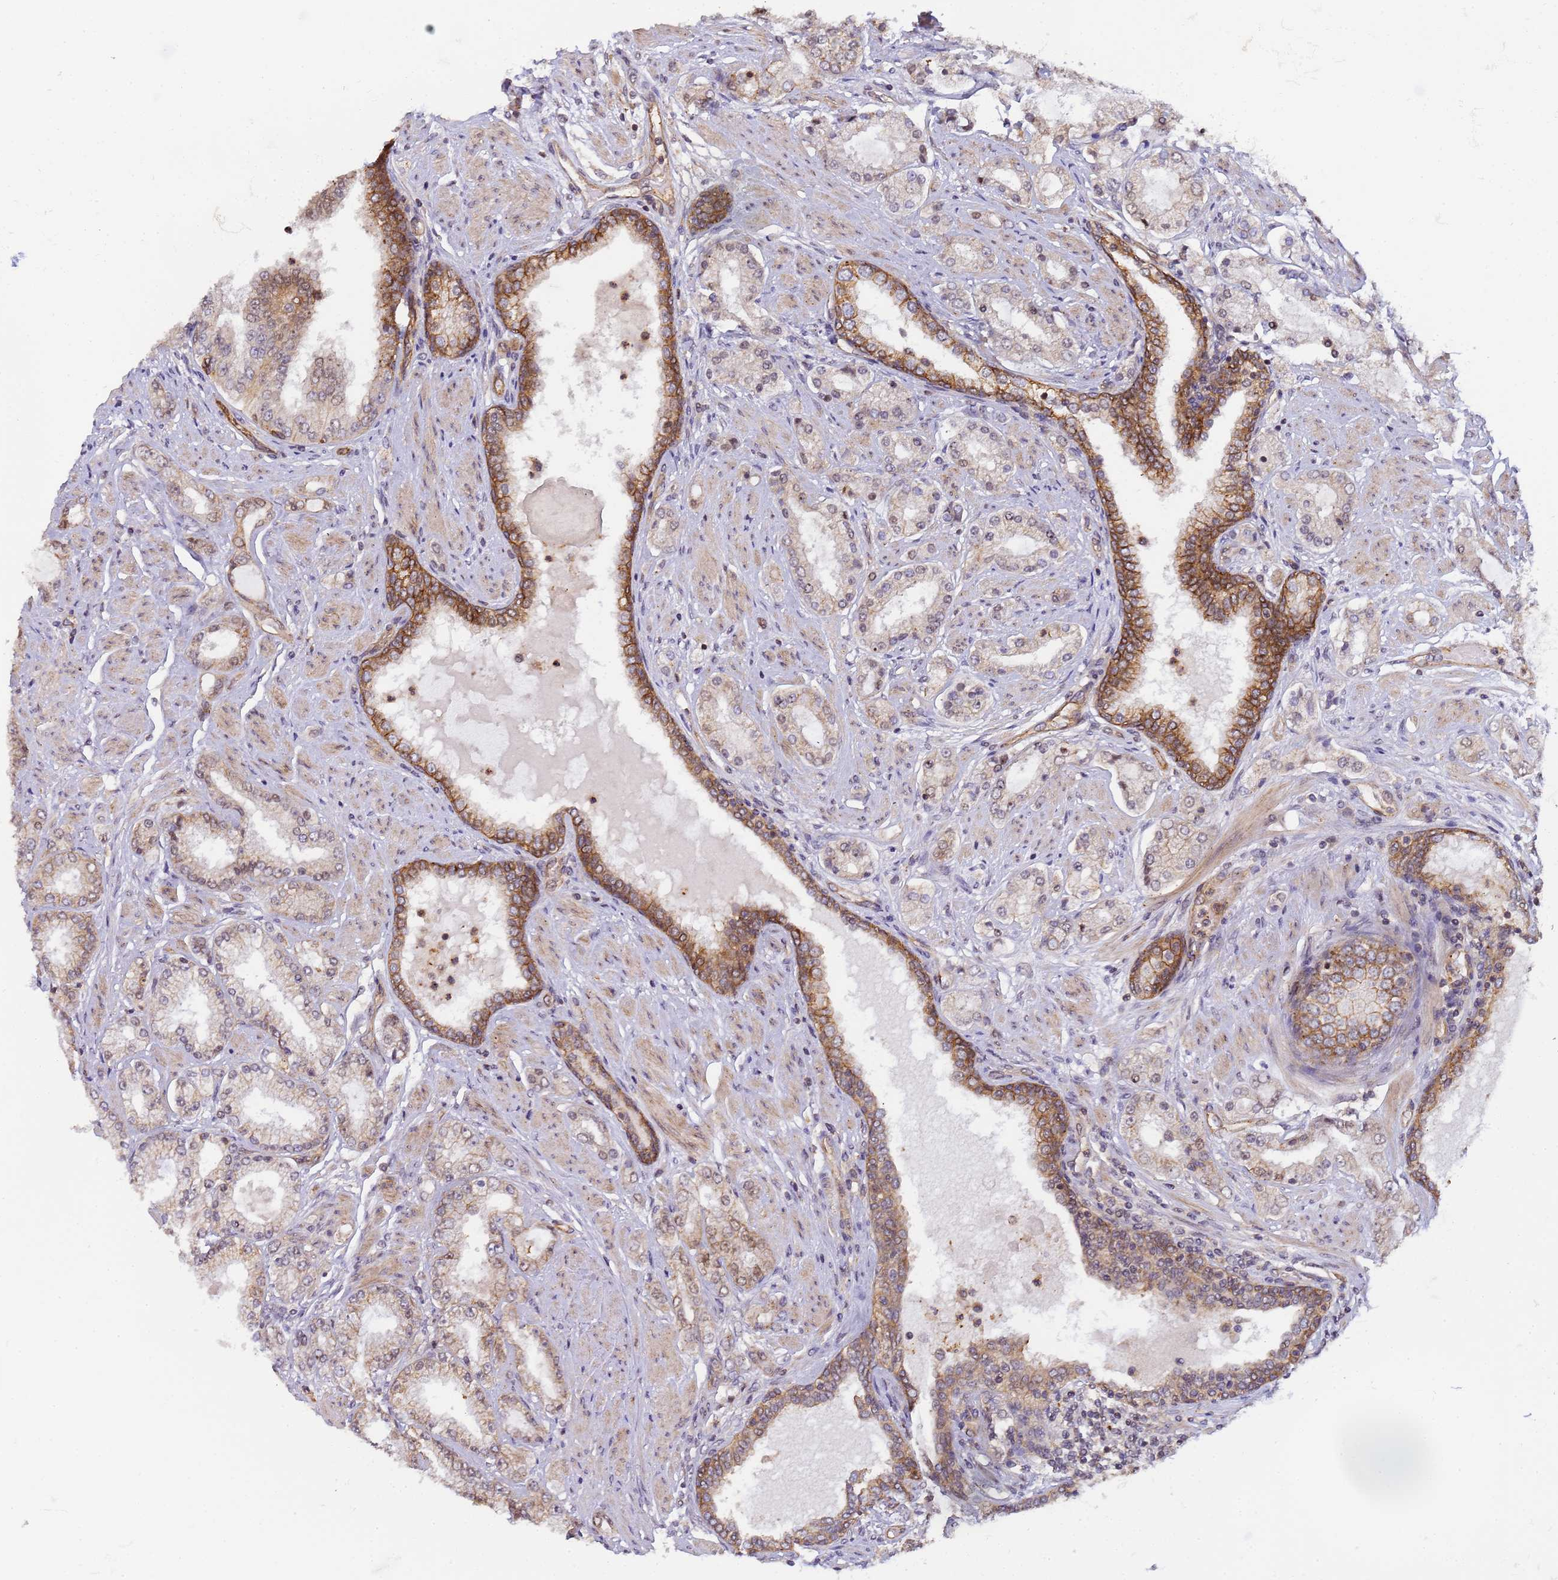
{"staining": {"intensity": "weak", "quantity": "<25%", "location": "cytoplasmic/membranous,nuclear"}, "tissue": "prostate cancer", "cell_type": "Tumor cells", "image_type": "cancer", "snomed": [{"axis": "morphology", "description": "Adenocarcinoma, High grade"}, {"axis": "topography", "description": "Prostate"}], "caption": "High power microscopy histopathology image of an IHC image of prostate adenocarcinoma (high-grade), revealing no significant positivity in tumor cells.", "gene": "EMC2", "patient": {"sex": "male", "age": 68}}